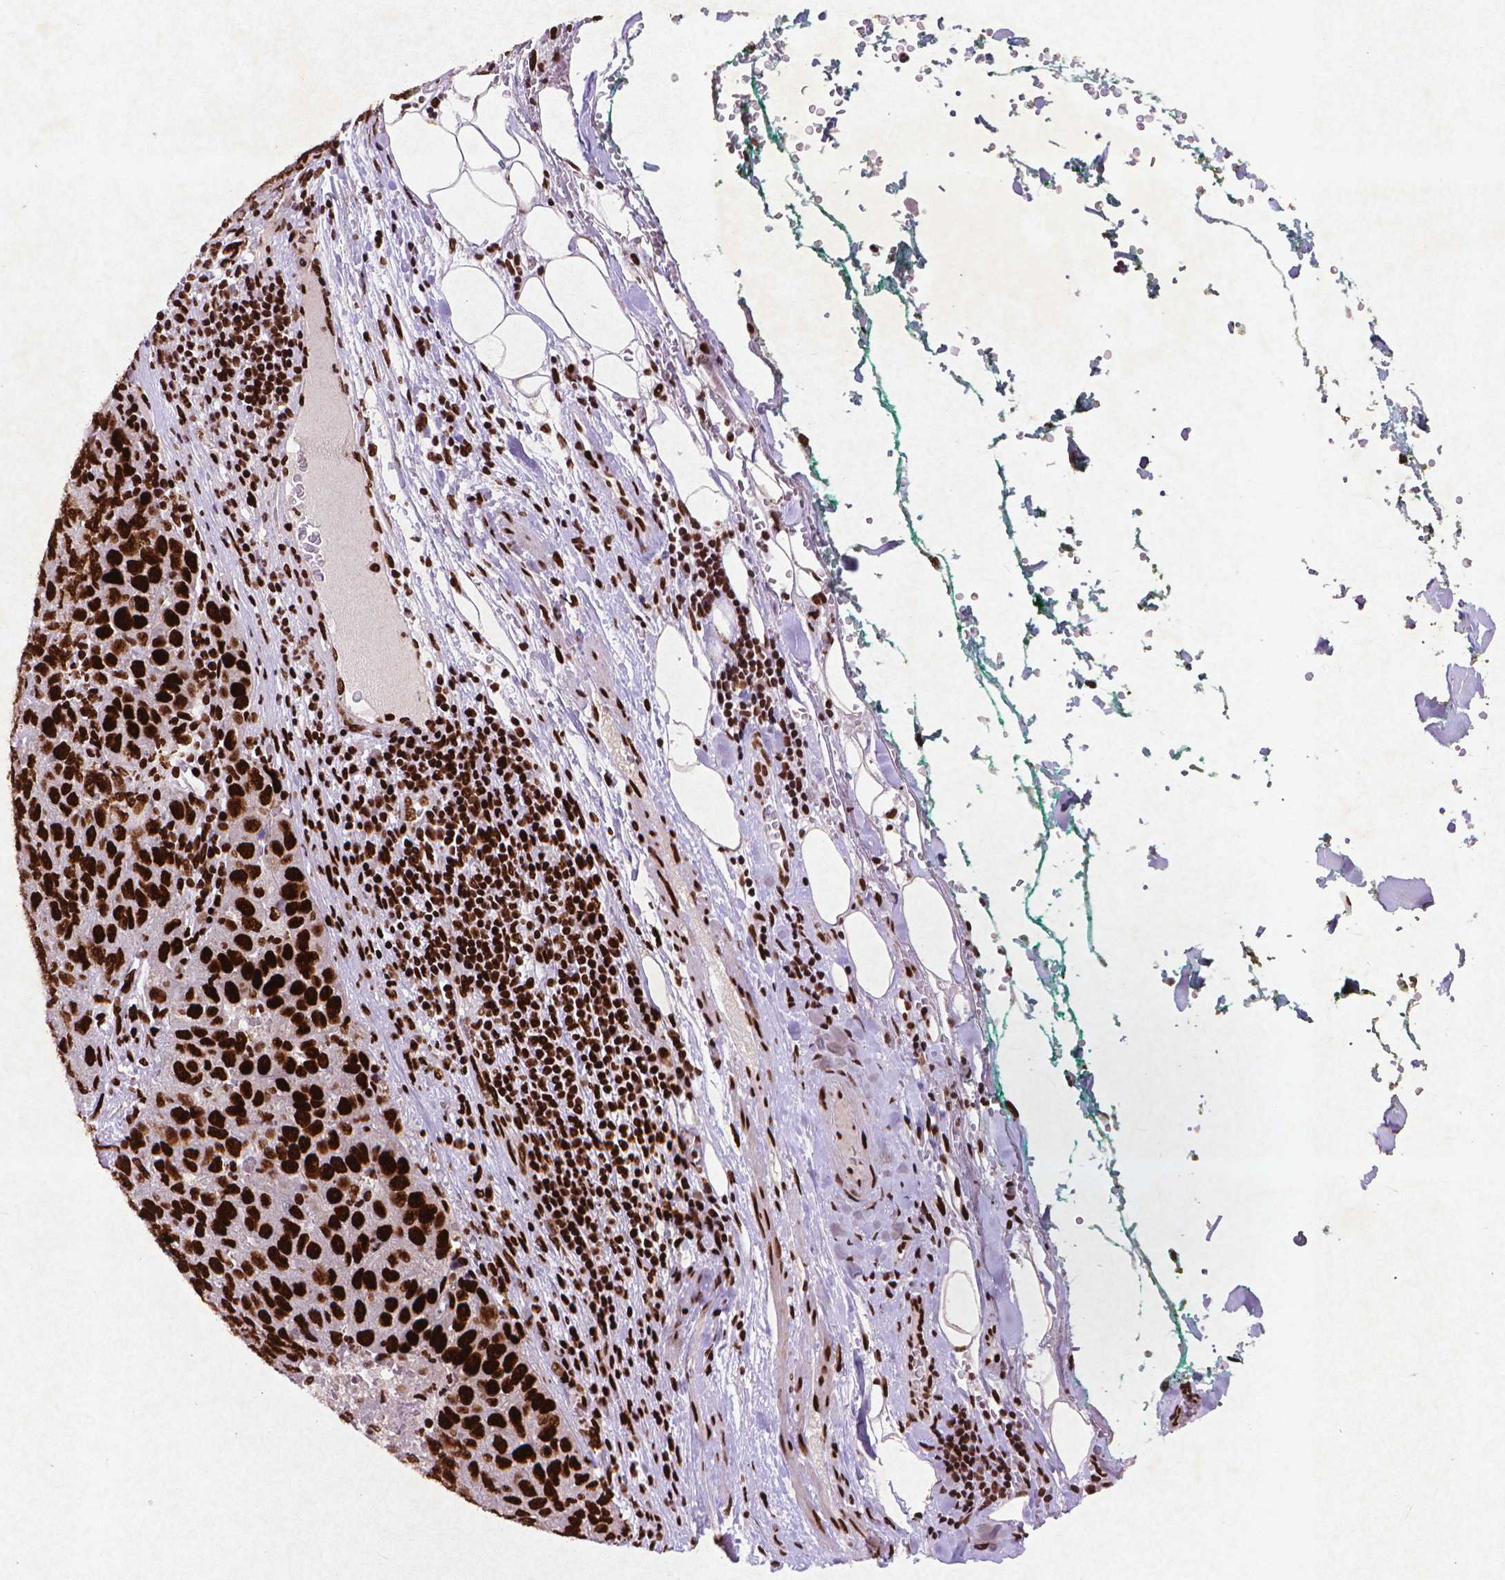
{"staining": {"intensity": "strong", "quantity": ">75%", "location": "nuclear"}, "tissue": "pancreatic cancer", "cell_type": "Tumor cells", "image_type": "cancer", "snomed": [{"axis": "morphology", "description": "Adenocarcinoma, NOS"}, {"axis": "topography", "description": "Pancreas"}], "caption": "Immunohistochemical staining of human pancreatic adenocarcinoma shows high levels of strong nuclear protein expression in about >75% of tumor cells. (IHC, brightfield microscopy, high magnification).", "gene": "CITED2", "patient": {"sex": "female", "age": 61}}